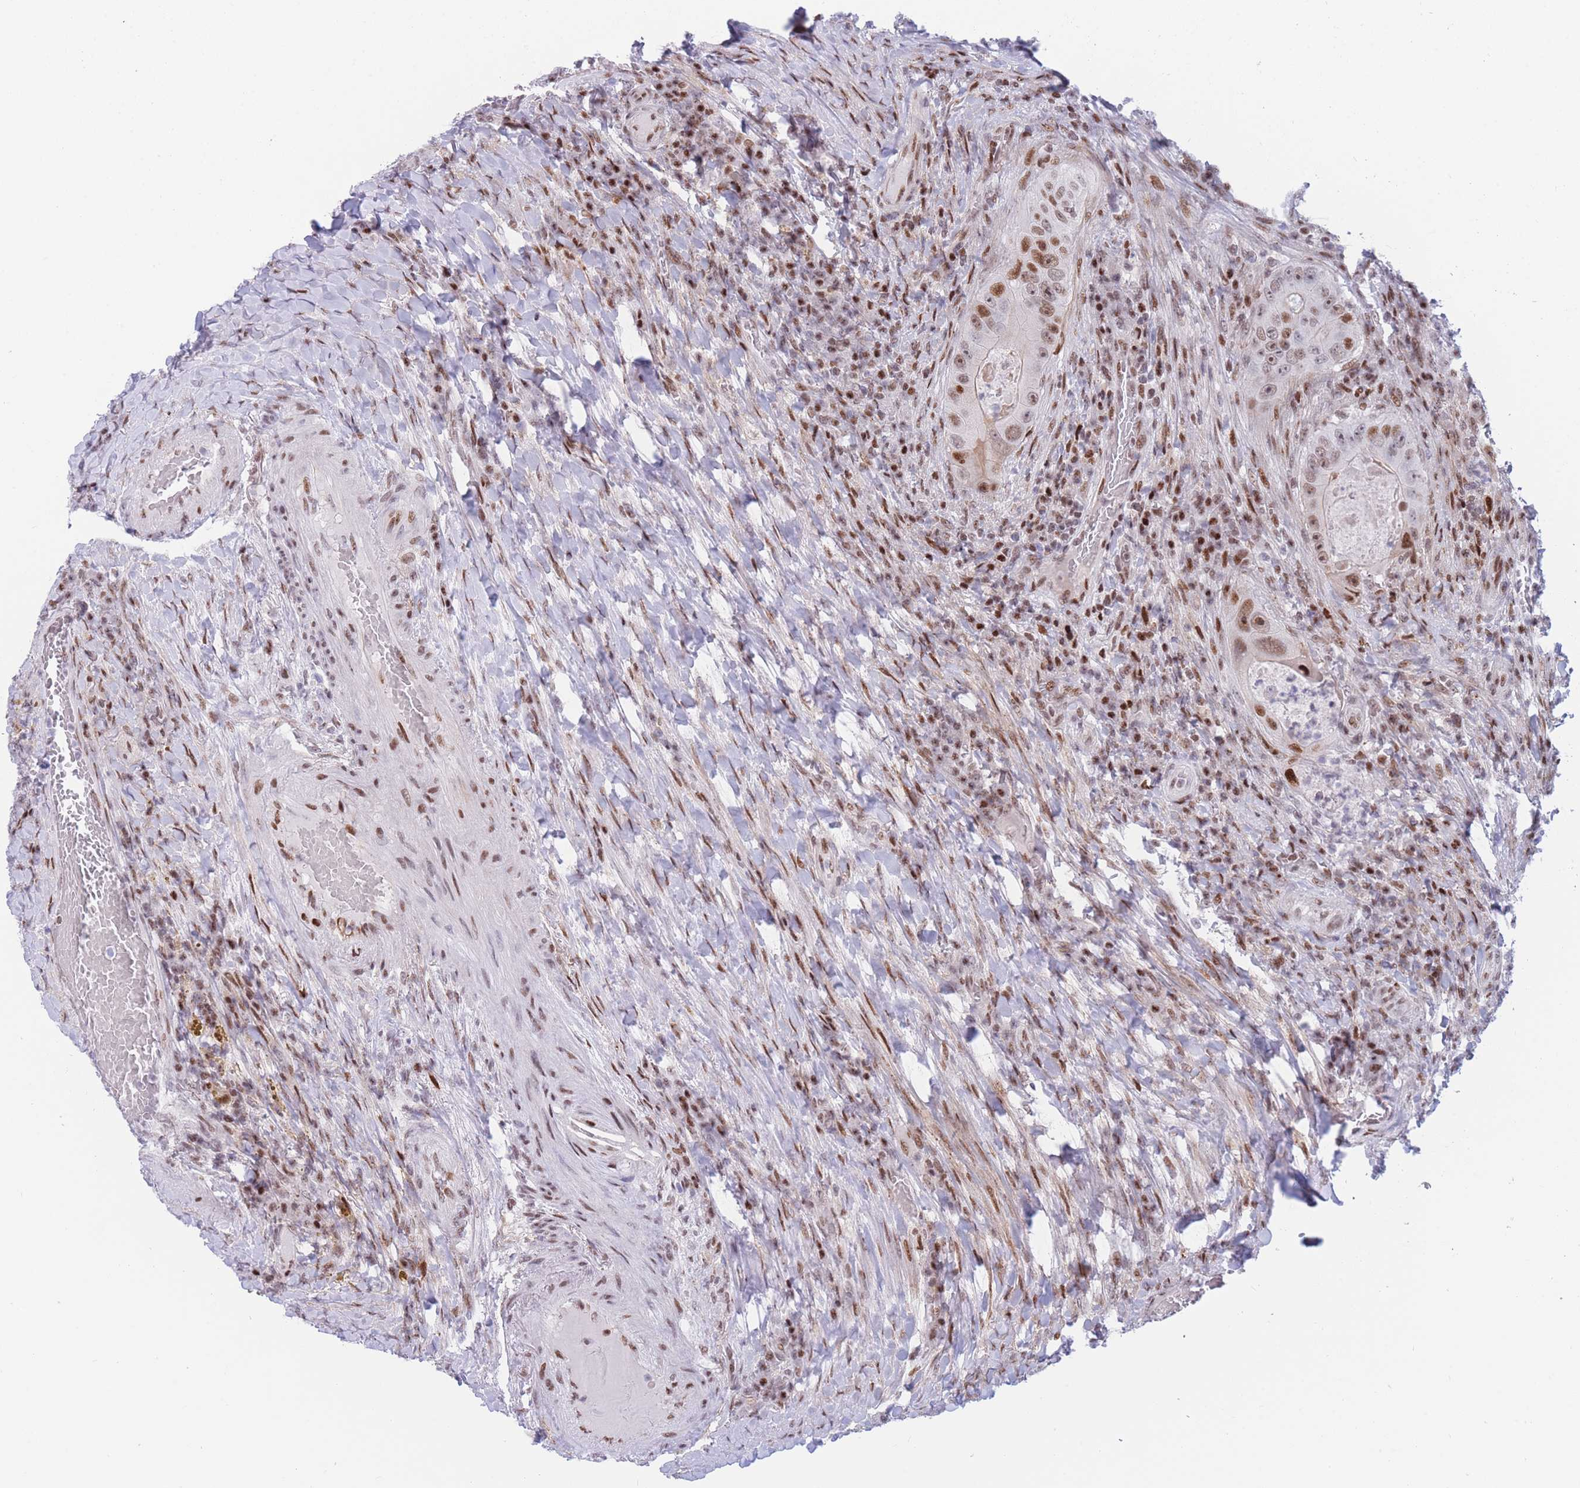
{"staining": {"intensity": "moderate", "quantity": ">75%", "location": "nuclear"}, "tissue": "colorectal cancer", "cell_type": "Tumor cells", "image_type": "cancer", "snomed": [{"axis": "morphology", "description": "Adenocarcinoma, NOS"}, {"axis": "topography", "description": "Colon"}], "caption": "The image displays staining of colorectal cancer, revealing moderate nuclear protein positivity (brown color) within tumor cells. Using DAB (brown) and hematoxylin (blue) stains, captured at high magnification using brightfield microscopy.", "gene": "DNAJC3", "patient": {"sex": "female", "age": 86}}